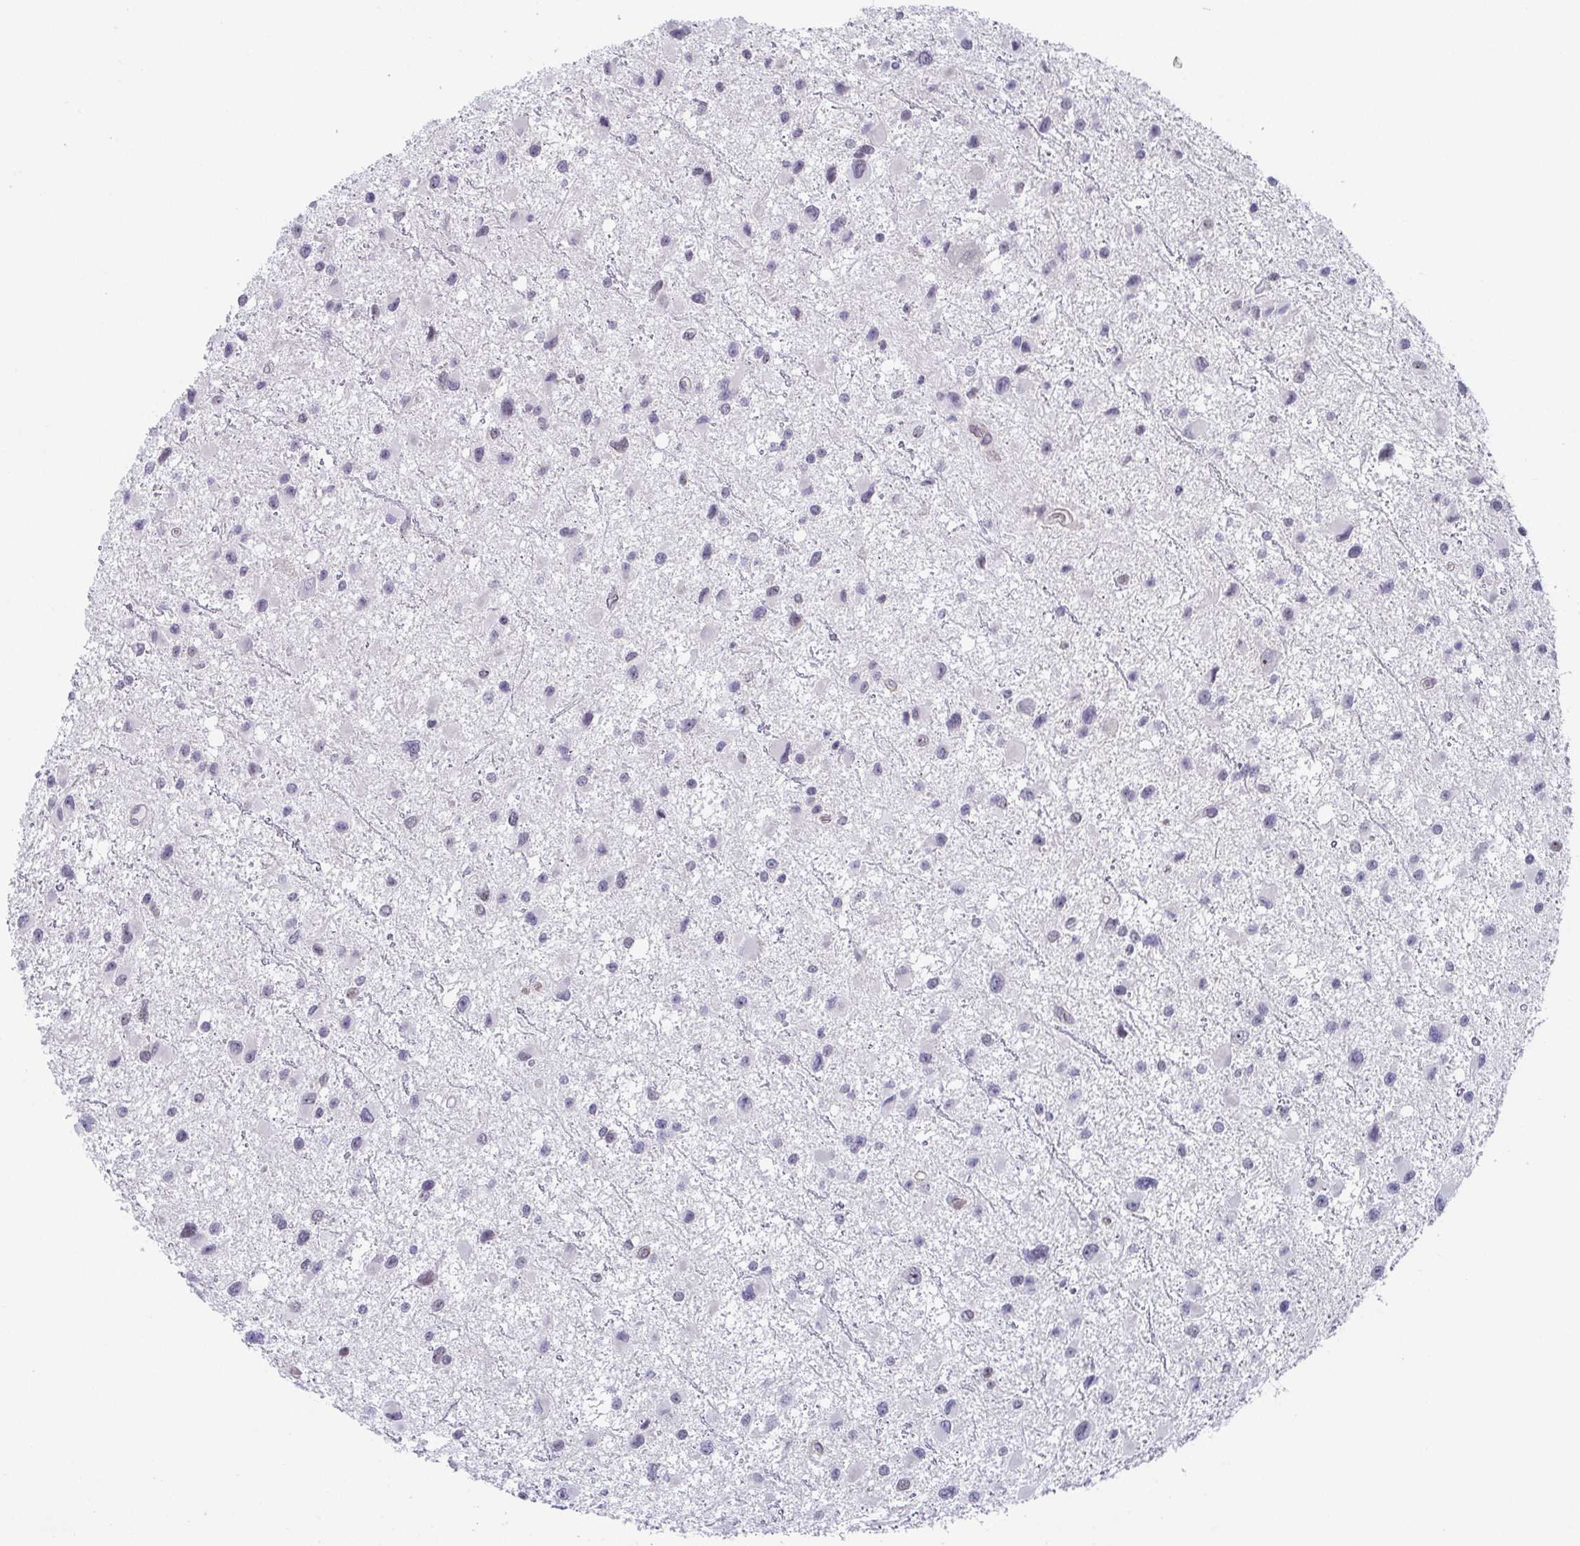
{"staining": {"intensity": "negative", "quantity": "none", "location": "none"}, "tissue": "glioma", "cell_type": "Tumor cells", "image_type": "cancer", "snomed": [{"axis": "morphology", "description": "Glioma, malignant, Low grade"}, {"axis": "topography", "description": "Brain"}], "caption": "Micrograph shows no protein expression in tumor cells of glioma tissue. Nuclei are stained in blue.", "gene": "EXOSC7", "patient": {"sex": "female", "age": 32}}